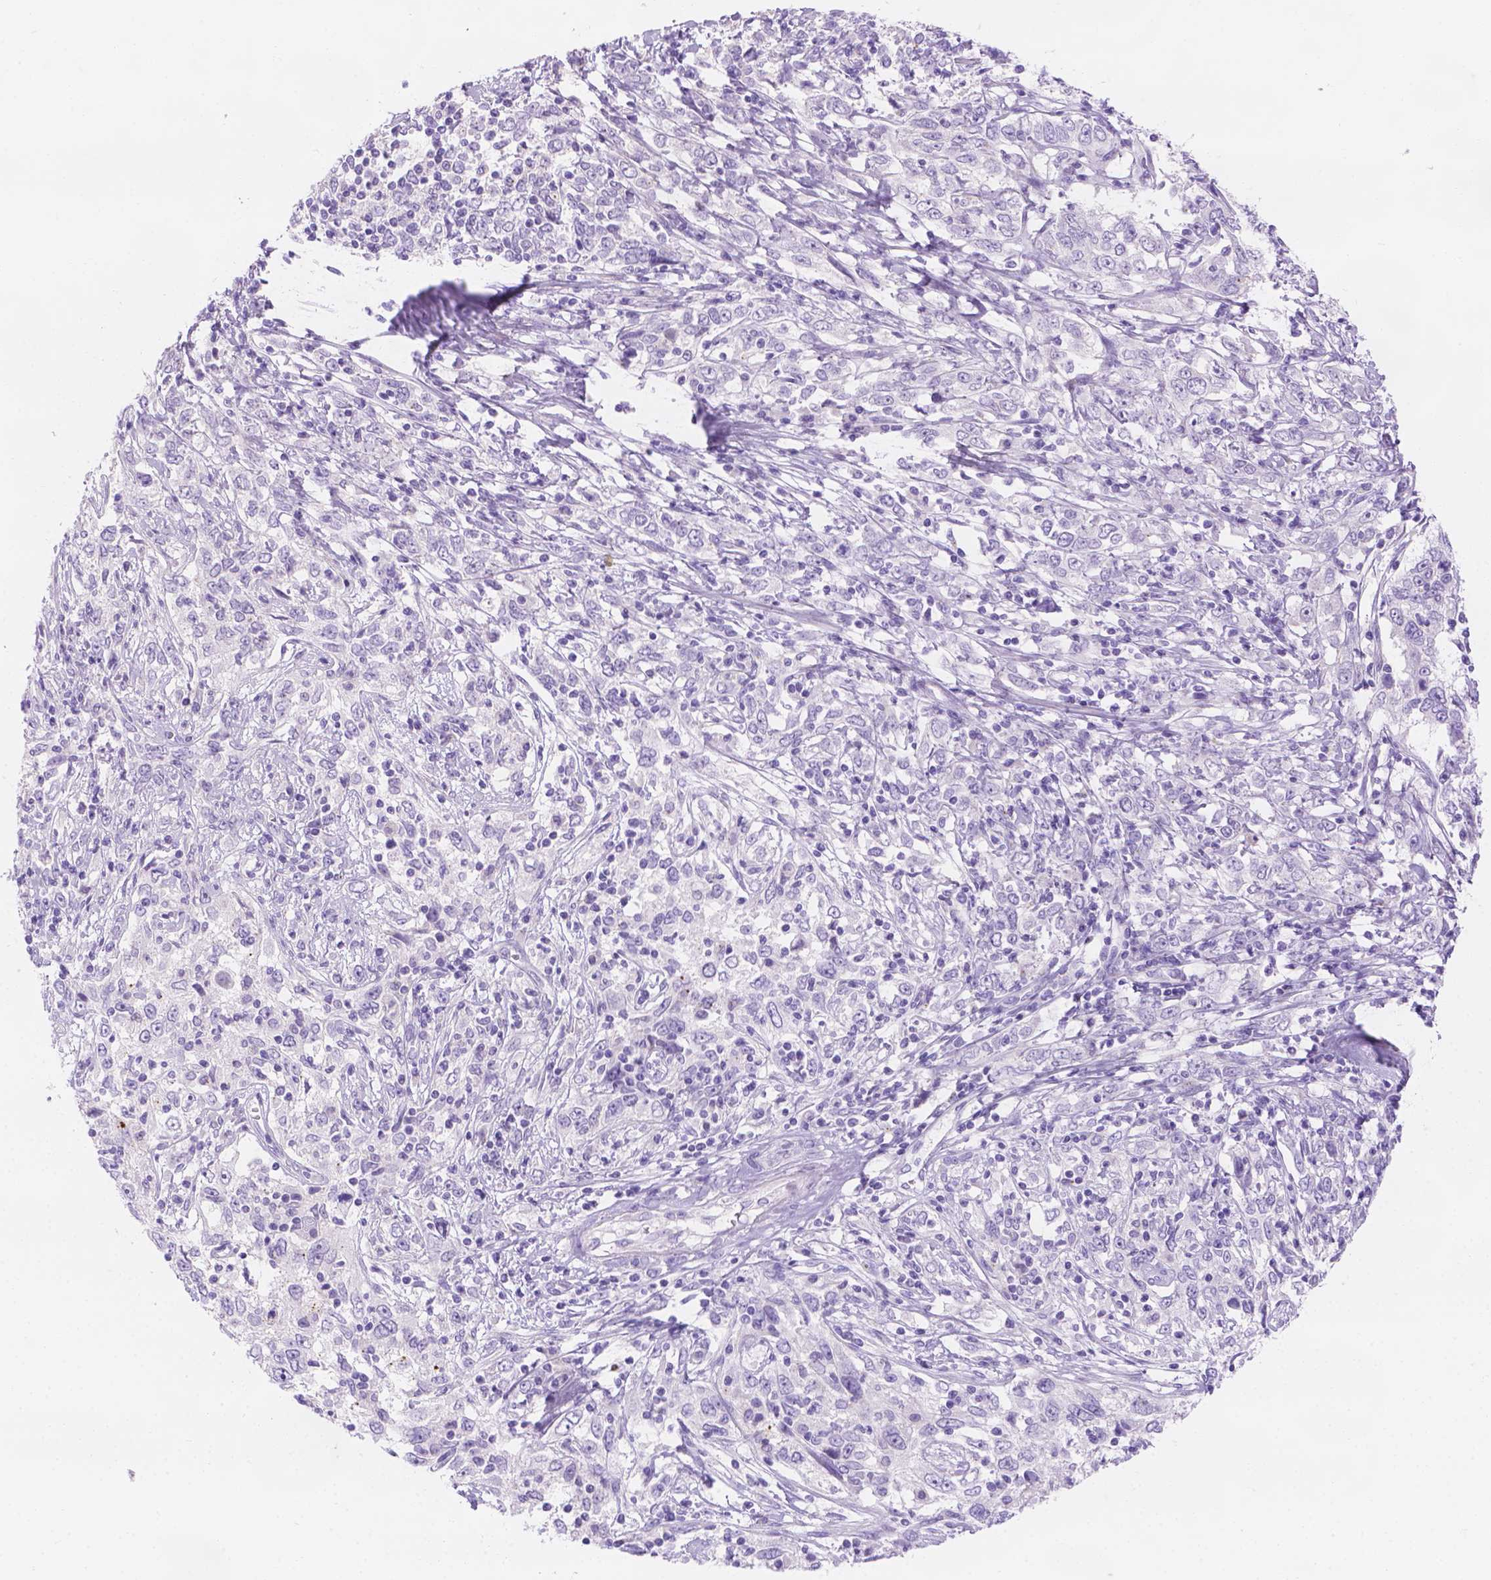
{"staining": {"intensity": "negative", "quantity": "none", "location": "none"}, "tissue": "cervical cancer", "cell_type": "Tumor cells", "image_type": "cancer", "snomed": [{"axis": "morphology", "description": "Adenocarcinoma, NOS"}, {"axis": "topography", "description": "Cervix"}], "caption": "This is an immunohistochemistry photomicrograph of human cervical adenocarcinoma. There is no expression in tumor cells.", "gene": "MLN", "patient": {"sex": "female", "age": 40}}